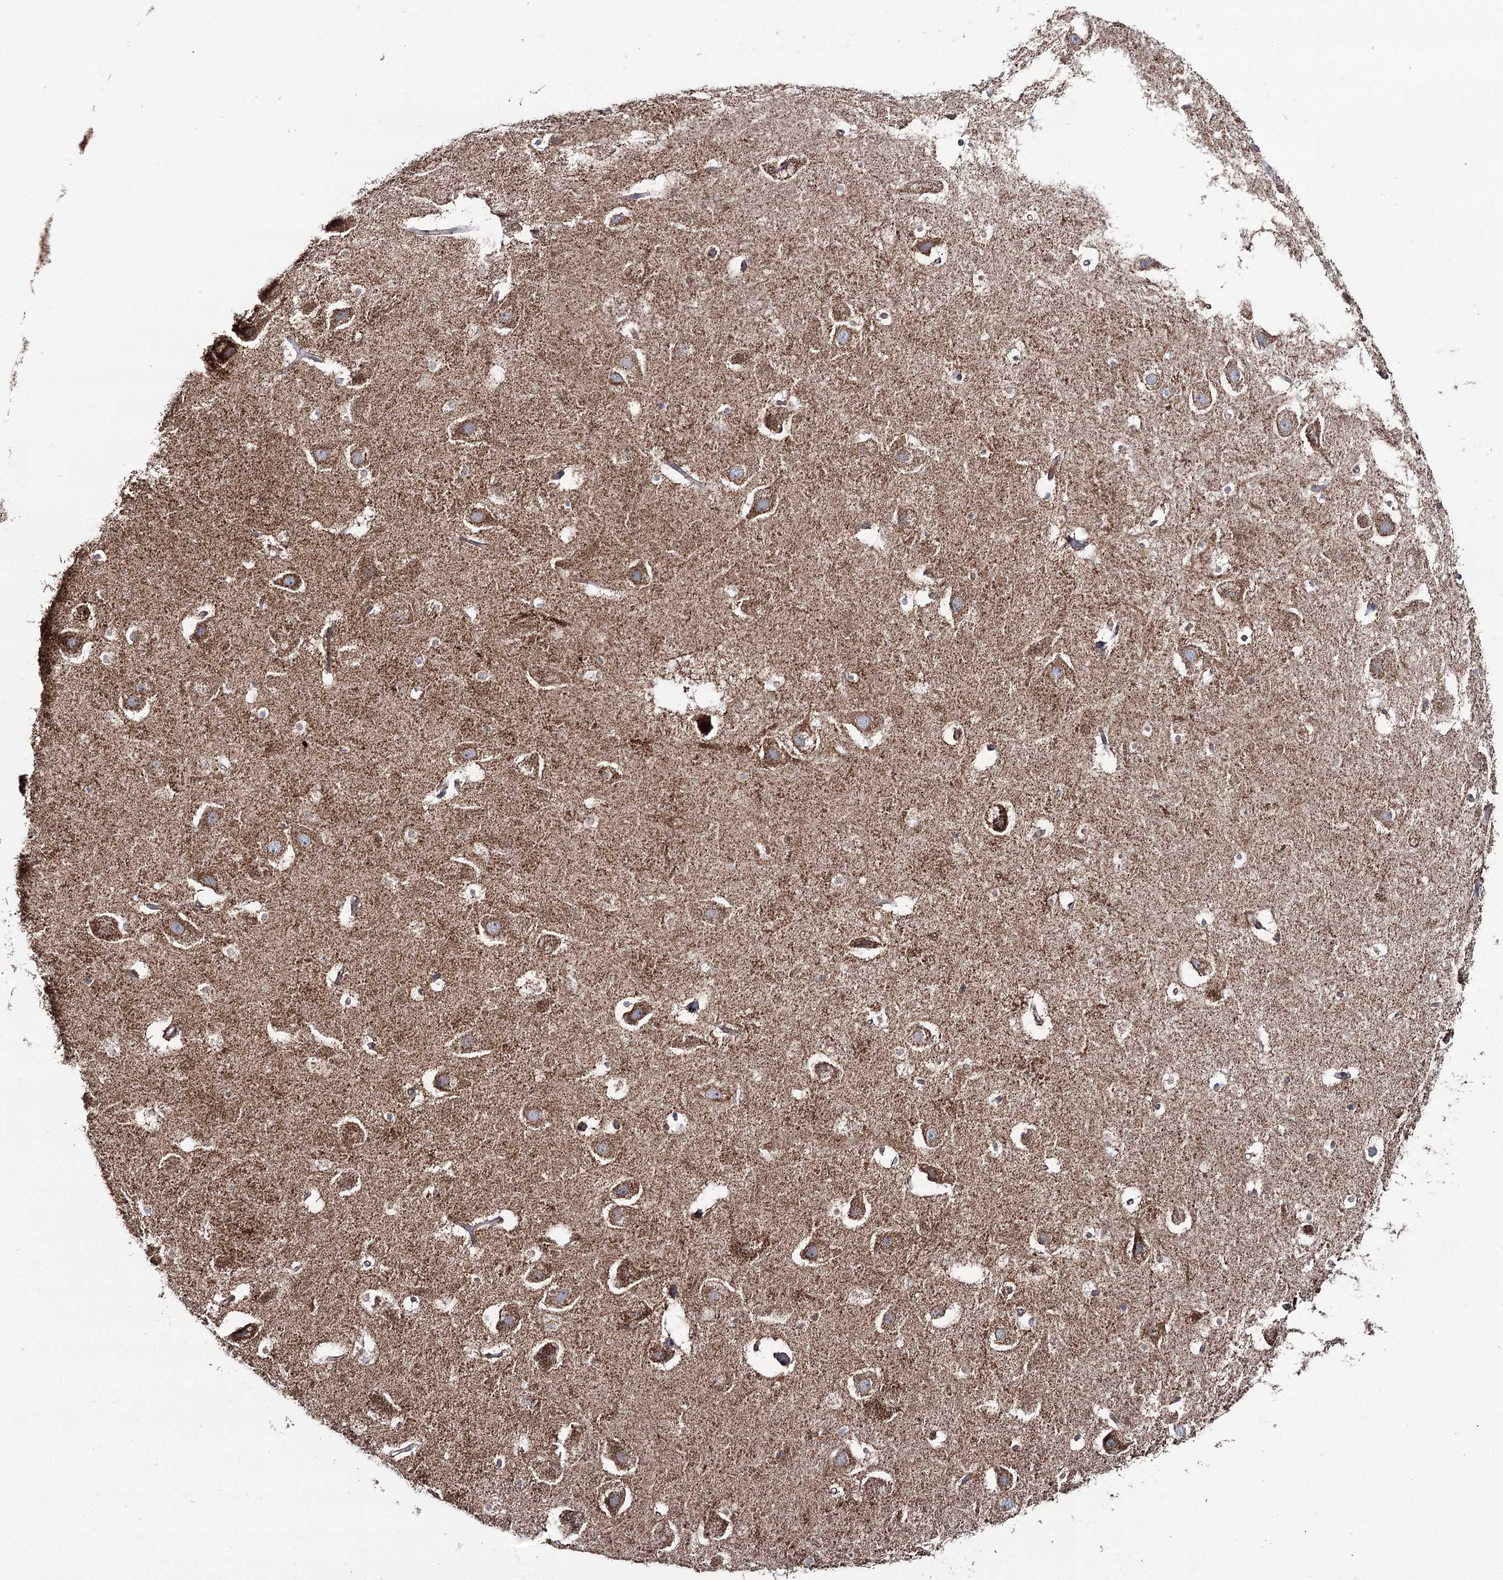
{"staining": {"intensity": "moderate", "quantity": "25%-75%", "location": "cytoplasmic/membranous"}, "tissue": "hippocampus", "cell_type": "Glial cells", "image_type": "normal", "snomed": [{"axis": "morphology", "description": "Normal tissue, NOS"}, {"axis": "topography", "description": "Hippocampus"}], "caption": "Protein staining shows moderate cytoplasmic/membranous staining in approximately 25%-75% of glial cells in normal hippocampus. (IHC, brightfield microscopy, high magnification).", "gene": "PDHX", "patient": {"sex": "female", "age": 52}}